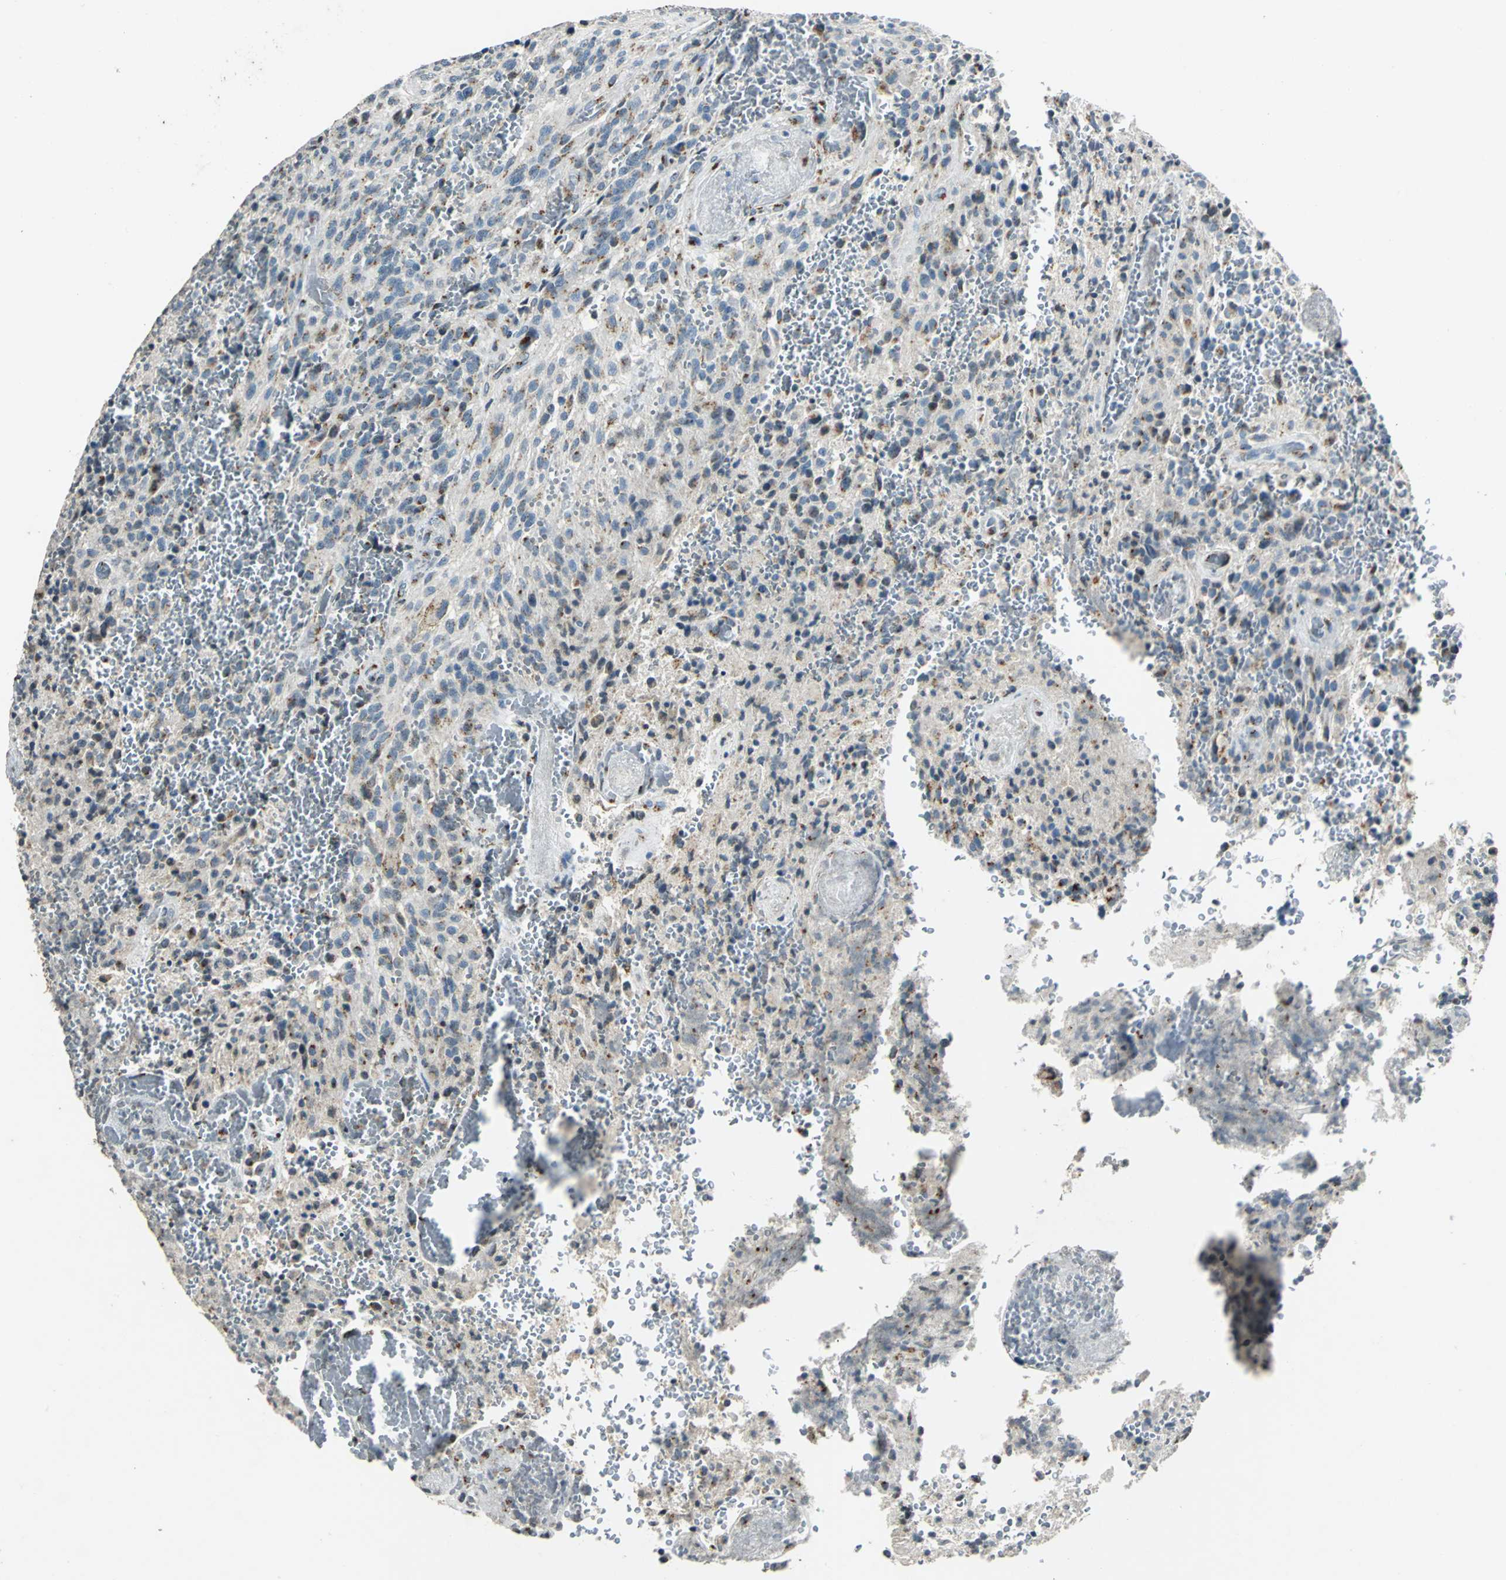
{"staining": {"intensity": "weak", "quantity": "25%-75%", "location": "cytoplasmic/membranous"}, "tissue": "glioma", "cell_type": "Tumor cells", "image_type": "cancer", "snomed": [{"axis": "morphology", "description": "Normal tissue, NOS"}, {"axis": "morphology", "description": "Glioma, malignant, High grade"}, {"axis": "topography", "description": "Cerebral cortex"}], "caption": "Immunohistochemical staining of human glioma exhibits low levels of weak cytoplasmic/membranous staining in about 25%-75% of tumor cells. The staining was performed using DAB (3,3'-diaminobenzidine), with brown indicating positive protein expression. Nuclei are stained blue with hematoxylin.", "gene": "TMEM115", "patient": {"sex": "male", "age": 56}}